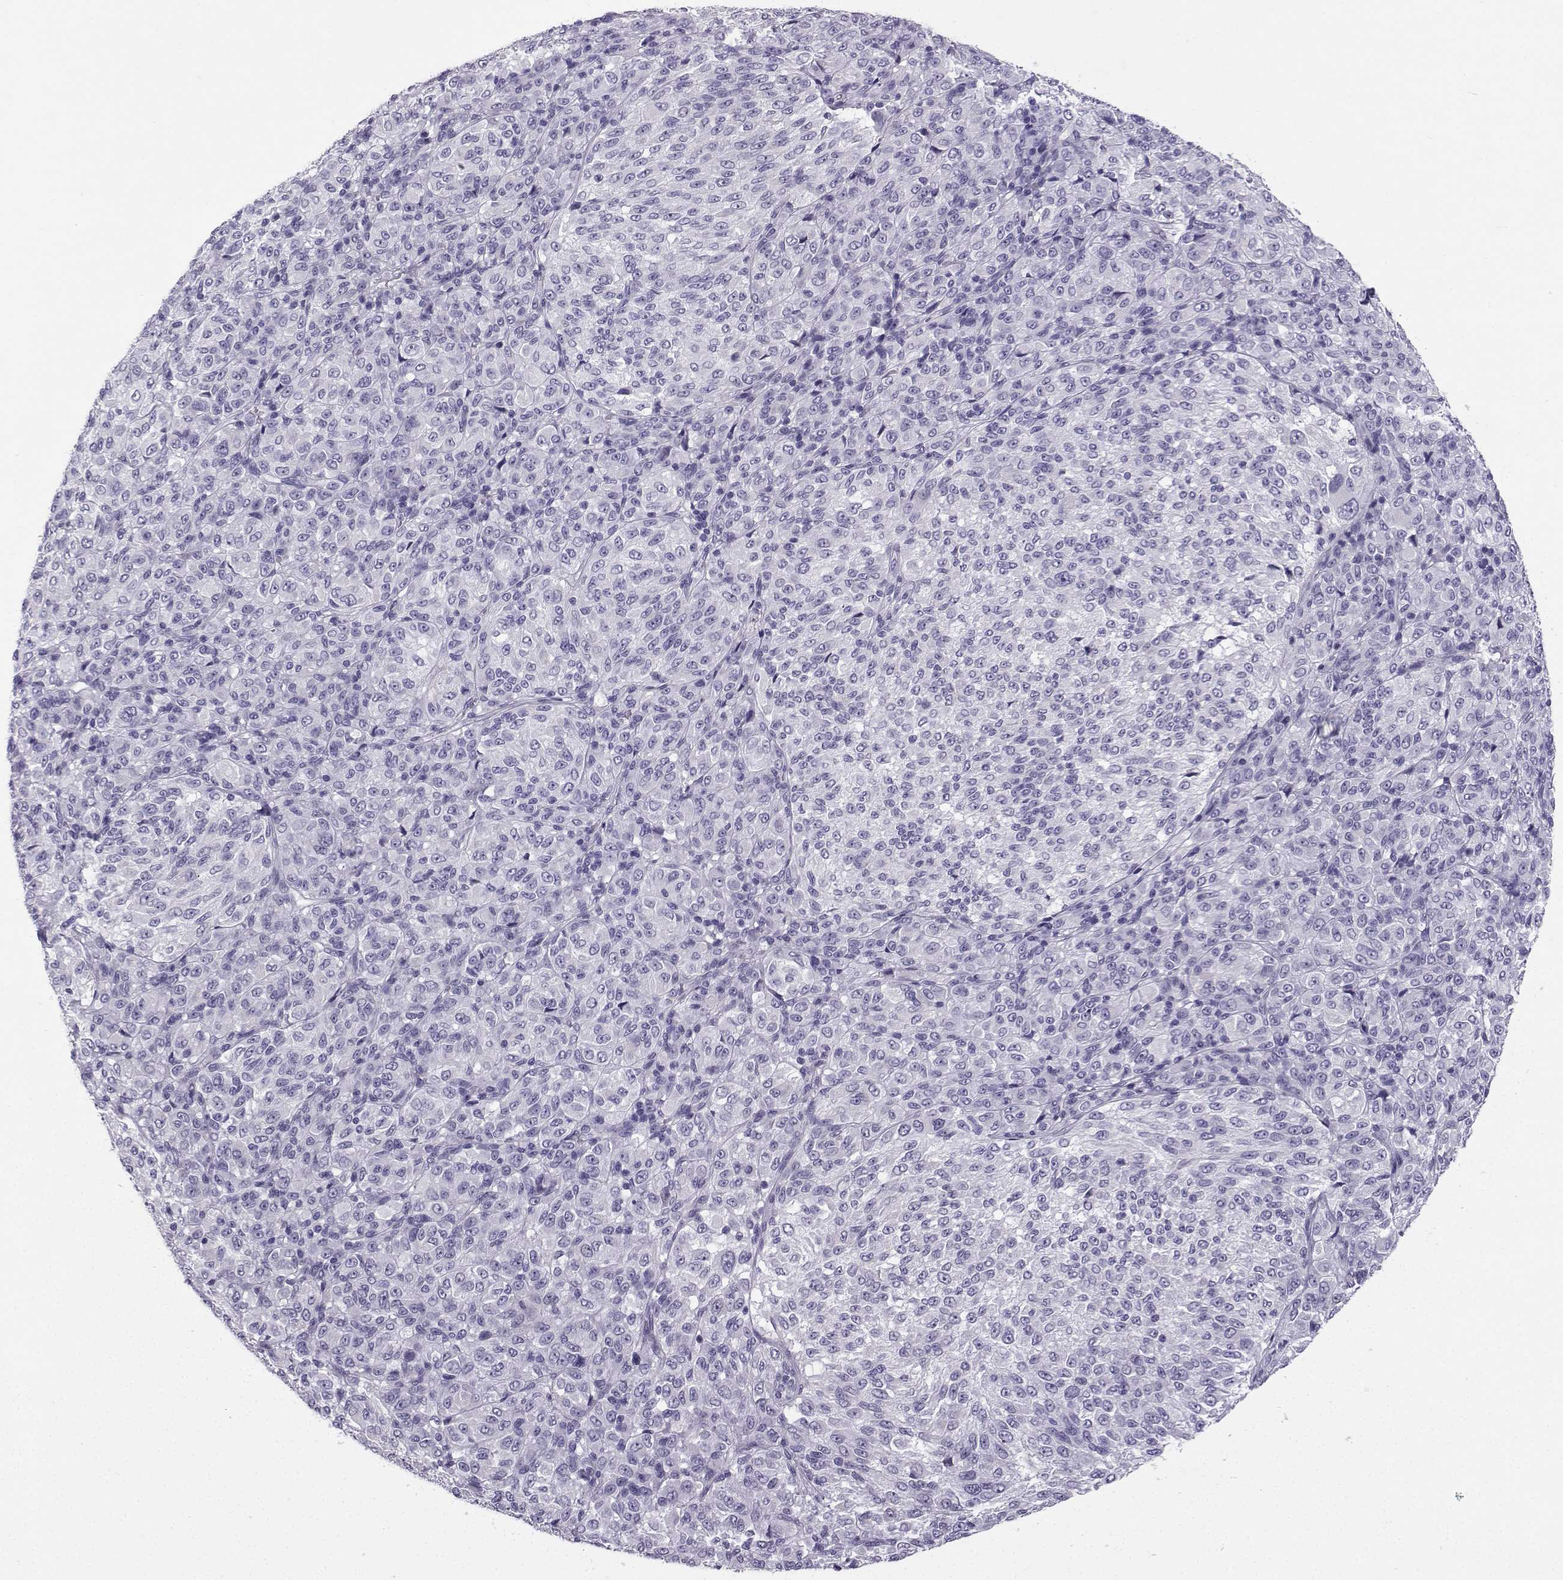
{"staining": {"intensity": "negative", "quantity": "none", "location": "none"}, "tissue": "melanoma", "cell_type": "Tumor cells", "image_type": "cancer", "snomed": [{"axis": "morphology", "description": "Malignant melanoma, Metastatic site"}, {"axis": "topography", "description": "Brain"}], "caption": "This is an immunohistochemistry micrograph of melanoma. There is no positivity in tumor cells.", "gene": "ZBTB8B", "patient": {"sex": "female", "age": 56}}